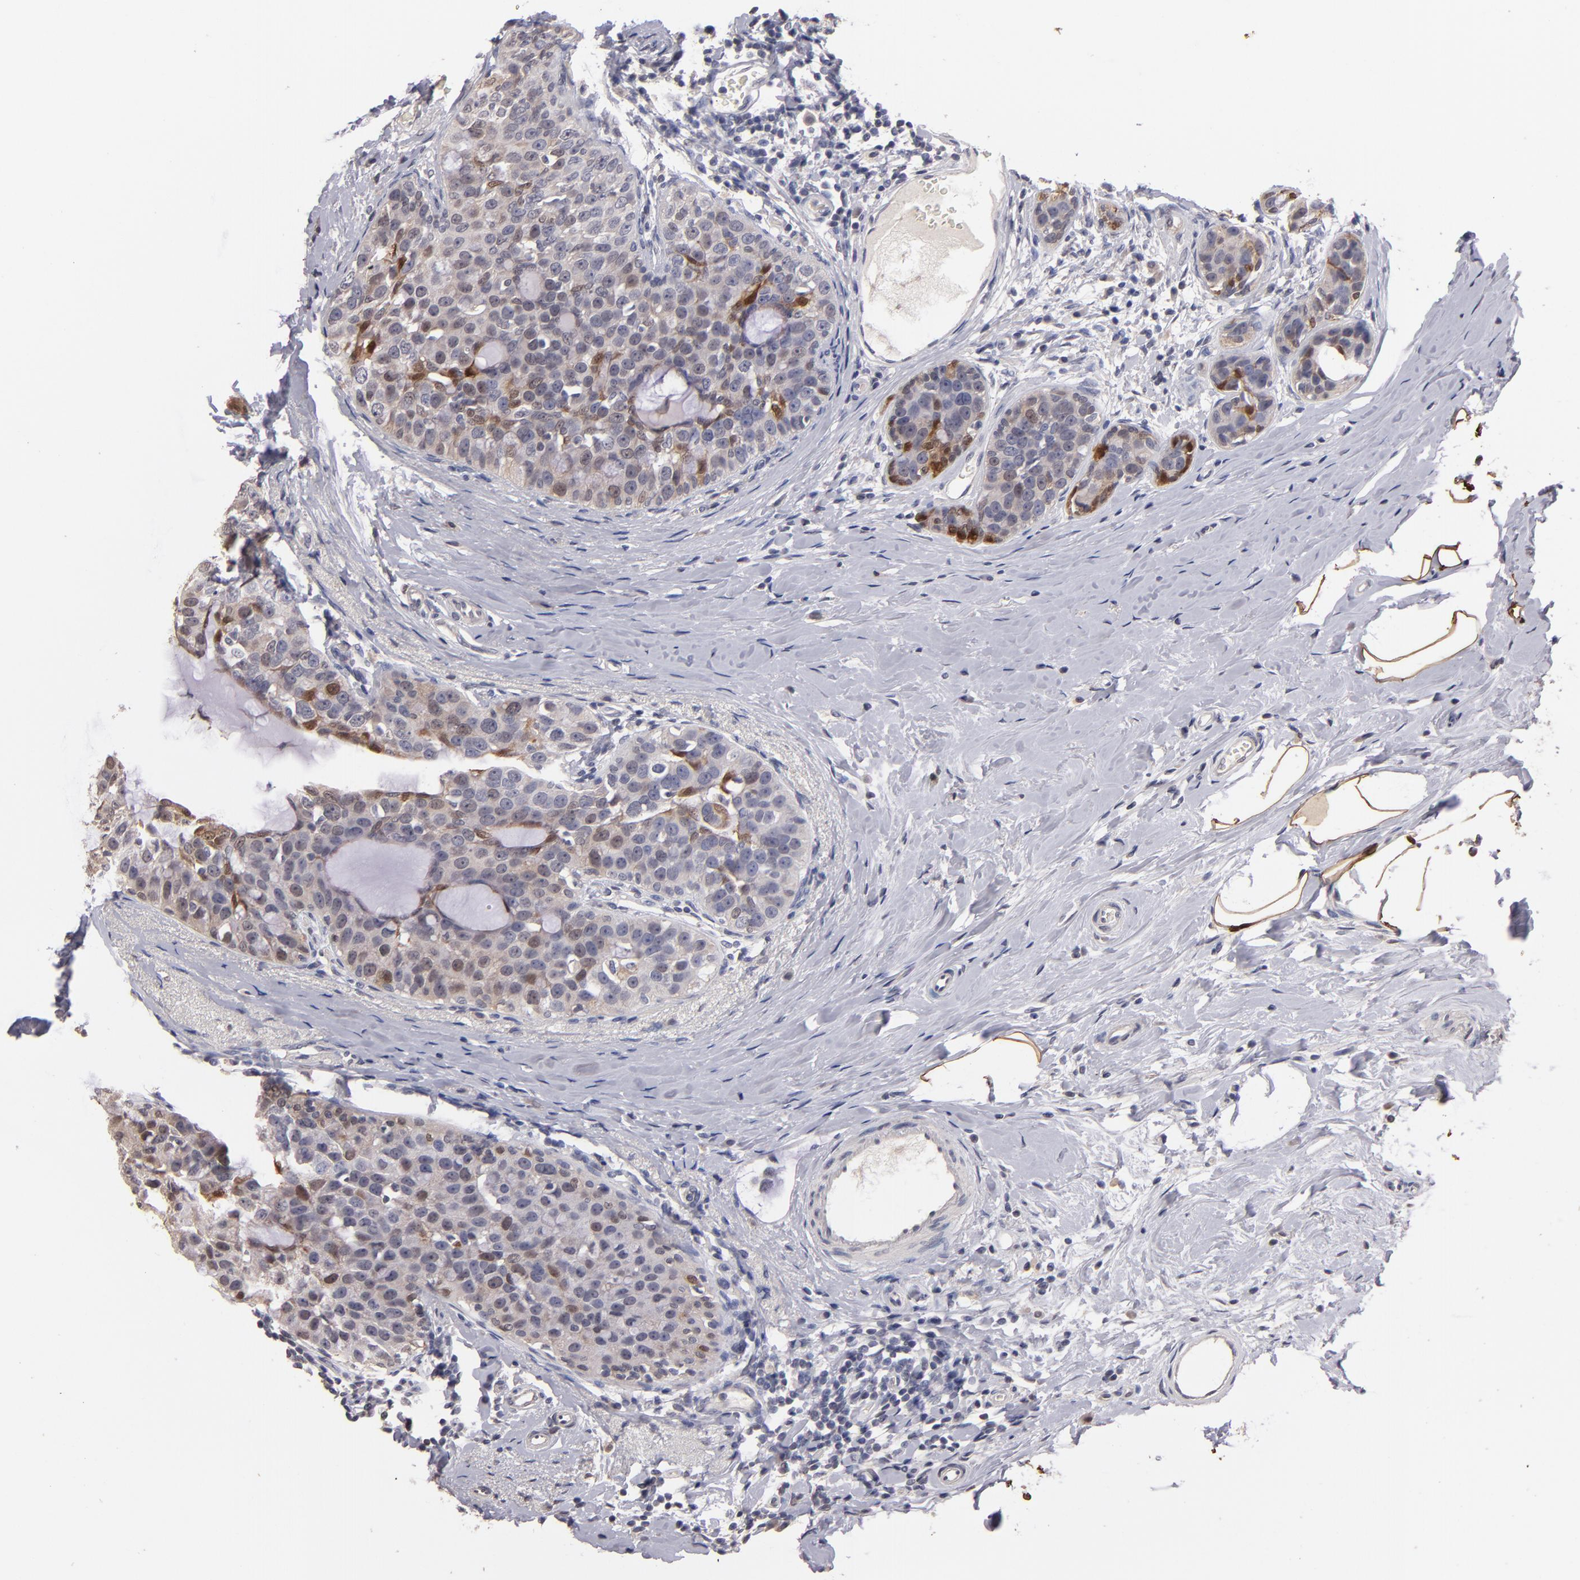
{"staining": {"intensity": "weak", "quantity": "<25%", "location": "cytoplasmic/membranous,nuclear"}, "tissue": "breast cancer", "cell_type": "Tumor cells", "image_type": "cancer", "snomed": [{"axis": "morphology", "description": "Normal tissue, NOS"}, {"axis": "morphology", "description": "Duct carcinoma"}, {"axis": "topography", "description": "Breast"}], "caption": "Image shows no significant protein staining in tumor cells of breast cancer (infiltrating ductal carcinoma).", "gene": "S100A1", "patient": {"sex": "female", "age": 50}}